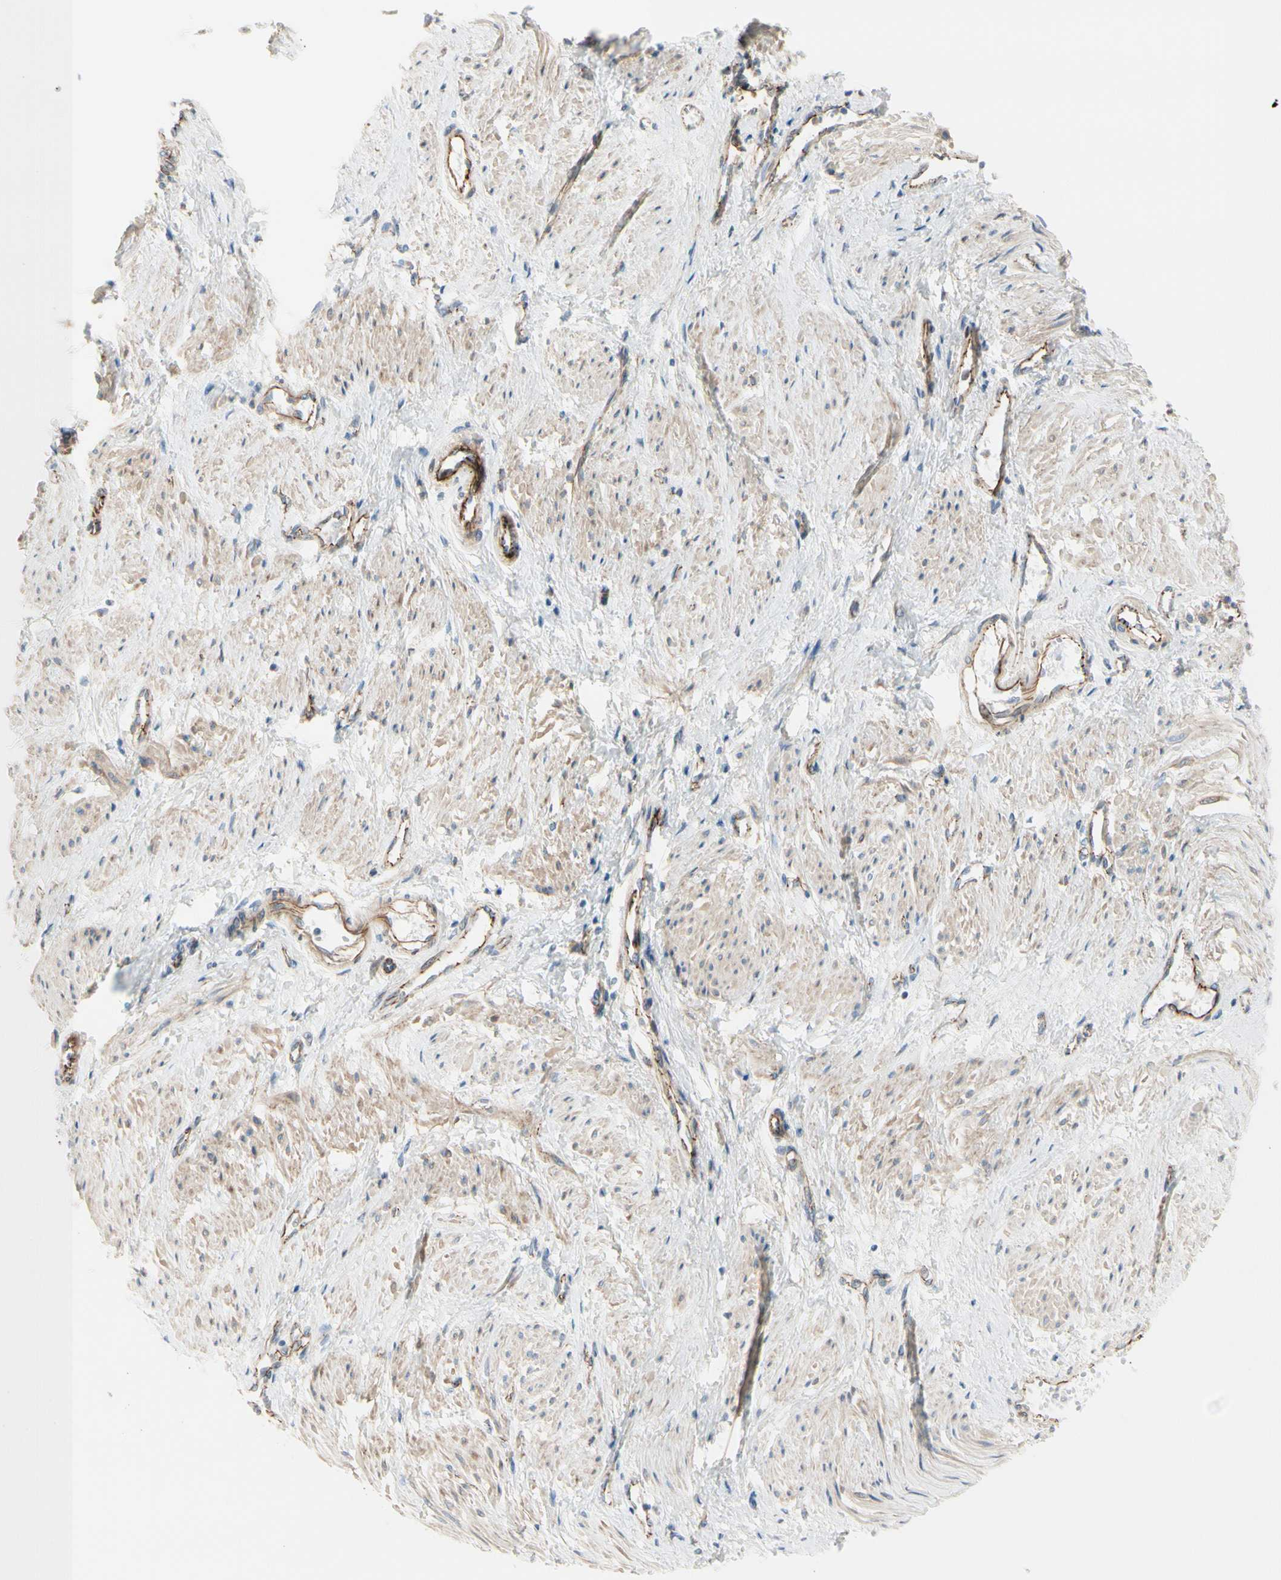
{"staining": {"intensity": "weak", "quantity": "25%-75%", "location": "cytoplasmic/membranous"}, "tissue": "smooth muscle", "cell_type": "Smooth muscle cells", "image_type": "normal", "snomed": [{"axis": "morphology", "description": "Normal tissue, NOS"}, {"axis": "topography", "description": "Smooth muscle"}, {"axis": "topography", "description": "Uterus"}], "caption": "This histopathology image reveals unremarkable smooth muscle stained with immunohistochemistry (IHC) to label a protein in brown. The cytoplasmic/membranous of smooth muscle cells show weak positivity for the protein. Nuclei are counter-stained blue.", "gene": "TJP1", "patient": {"sex": "female", "age": 39}}